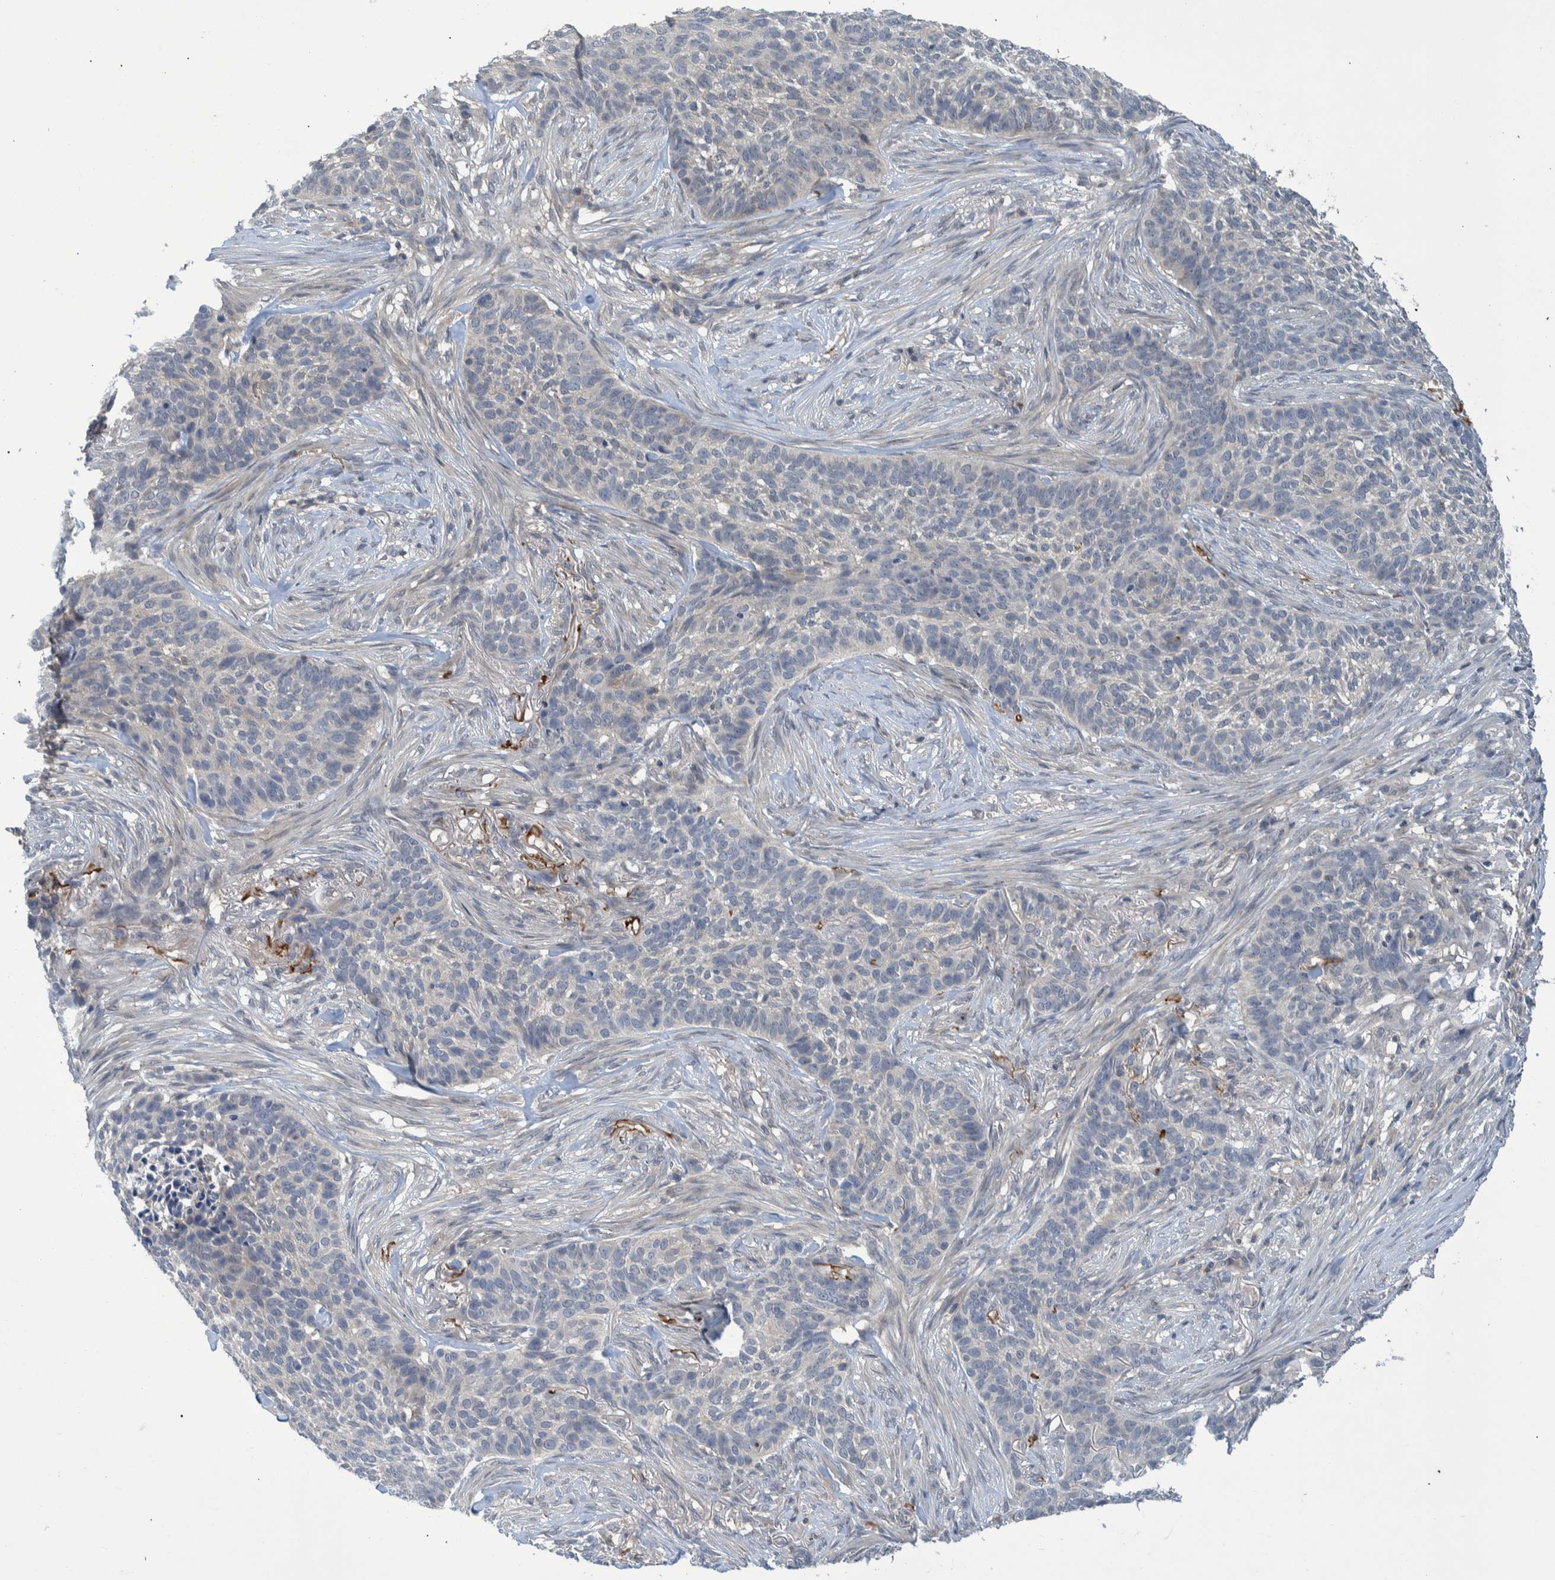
{"staining": {"intensity": "negative", "quantity": "none", "location": "none"}, "tissue": "skin cancer", "cell_type": "Tumor cells", "image_type": "cancer", "snomed": [{"axis": "morphology", "description": "Basal cell carcinoma"}, {"axis": "topography", "description": "Skin"}], "caption": "Tumor cells show no significant expression in skin cancer.", "gene": "PCYT2", "patient": {"sex": "male", "age": 85}}